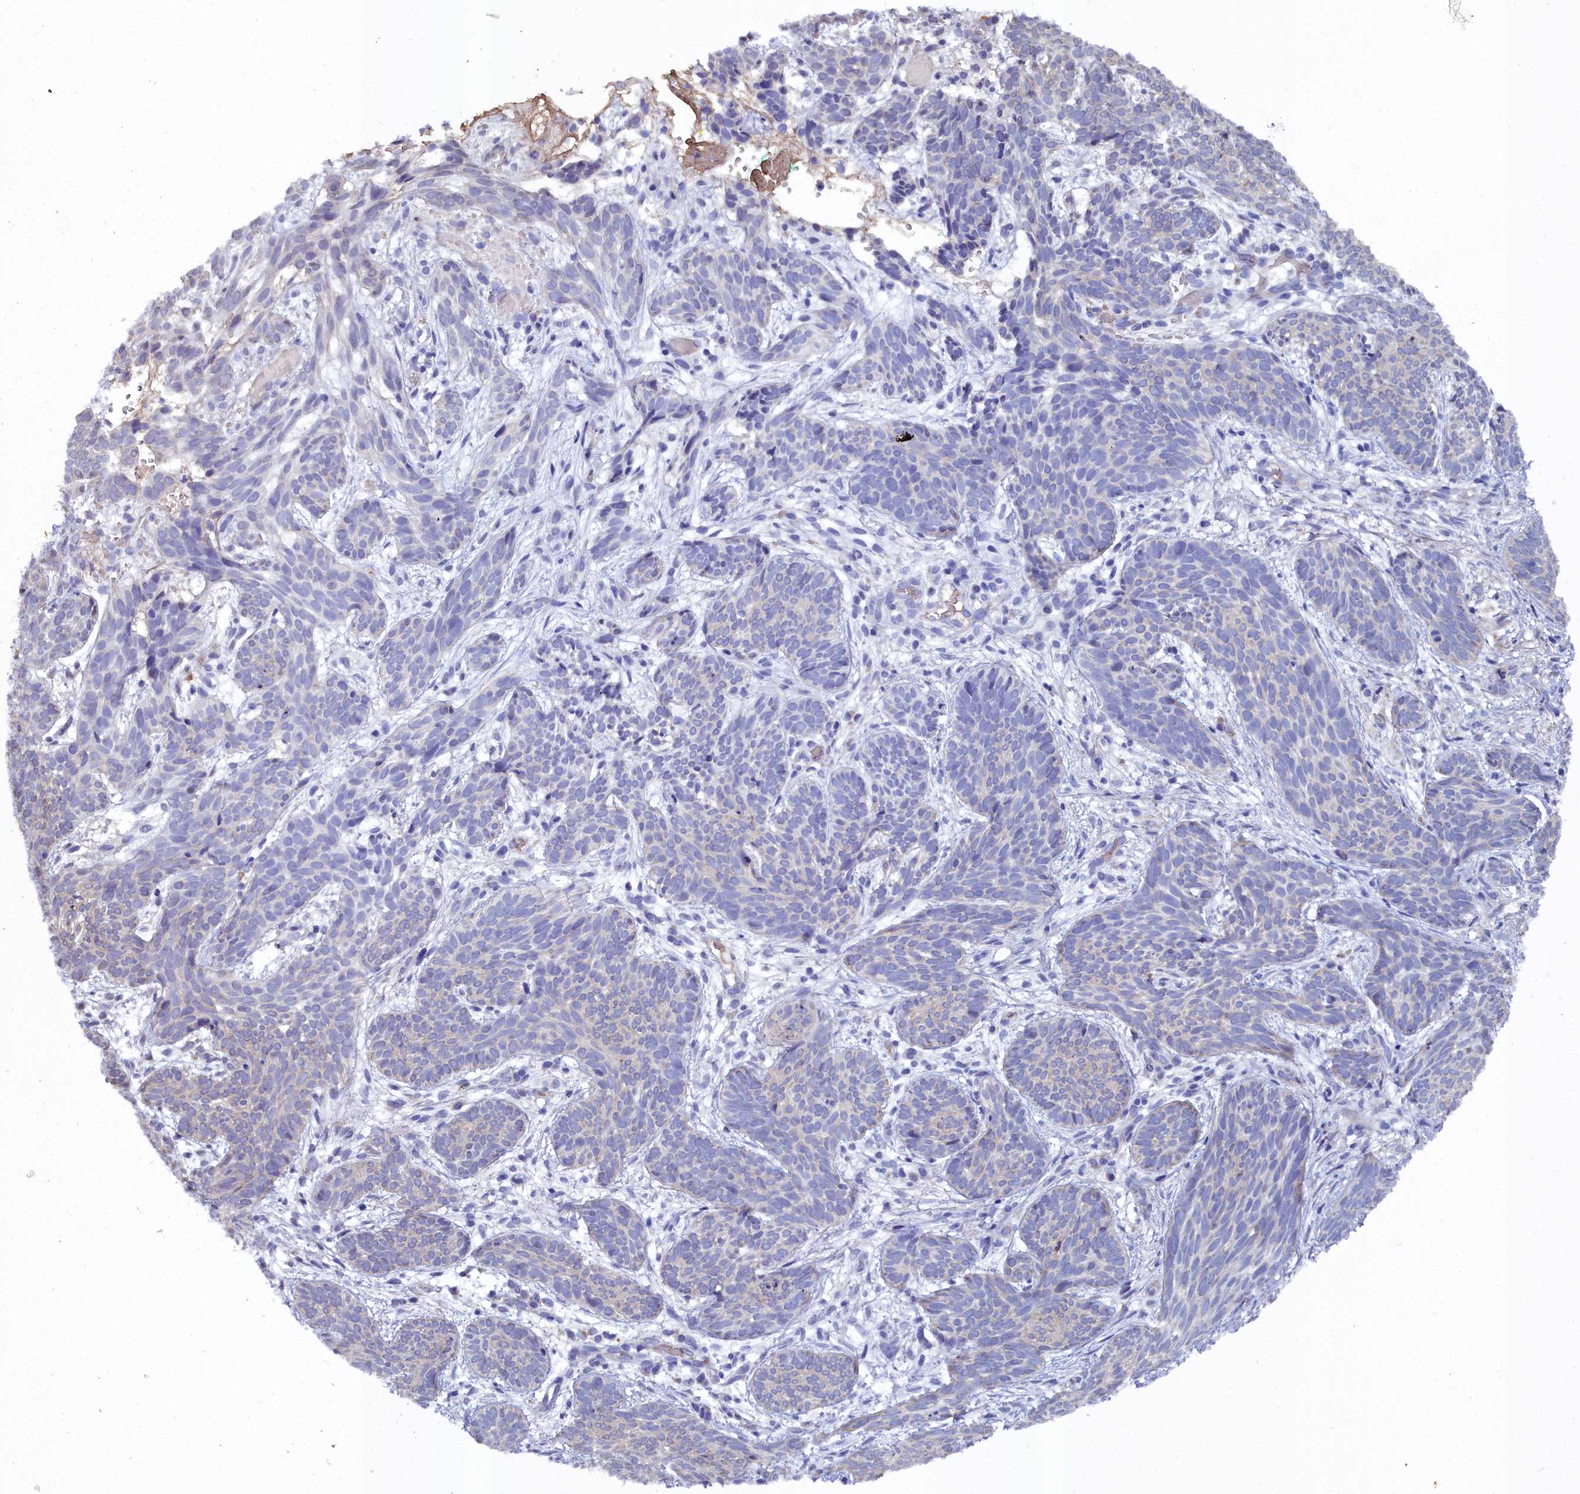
{"staining": {"intensity": "negative", "quantity": "none", "location": "none"}, "tissue": "skin cancer", "cell_type": "Tumor cells", "image_type": "cancer", "snomed": [{"axis": "morphology", "description": "Basal cell carcinoma"}, {"axis": "topography", "description": "Skin"}], "caption": "Immunohistochemistry of skin basal cell carcinoma reveals no expression in tumor cells.", "gene": "KCTD18", "patient": {"sex": "female", "age": 81}}